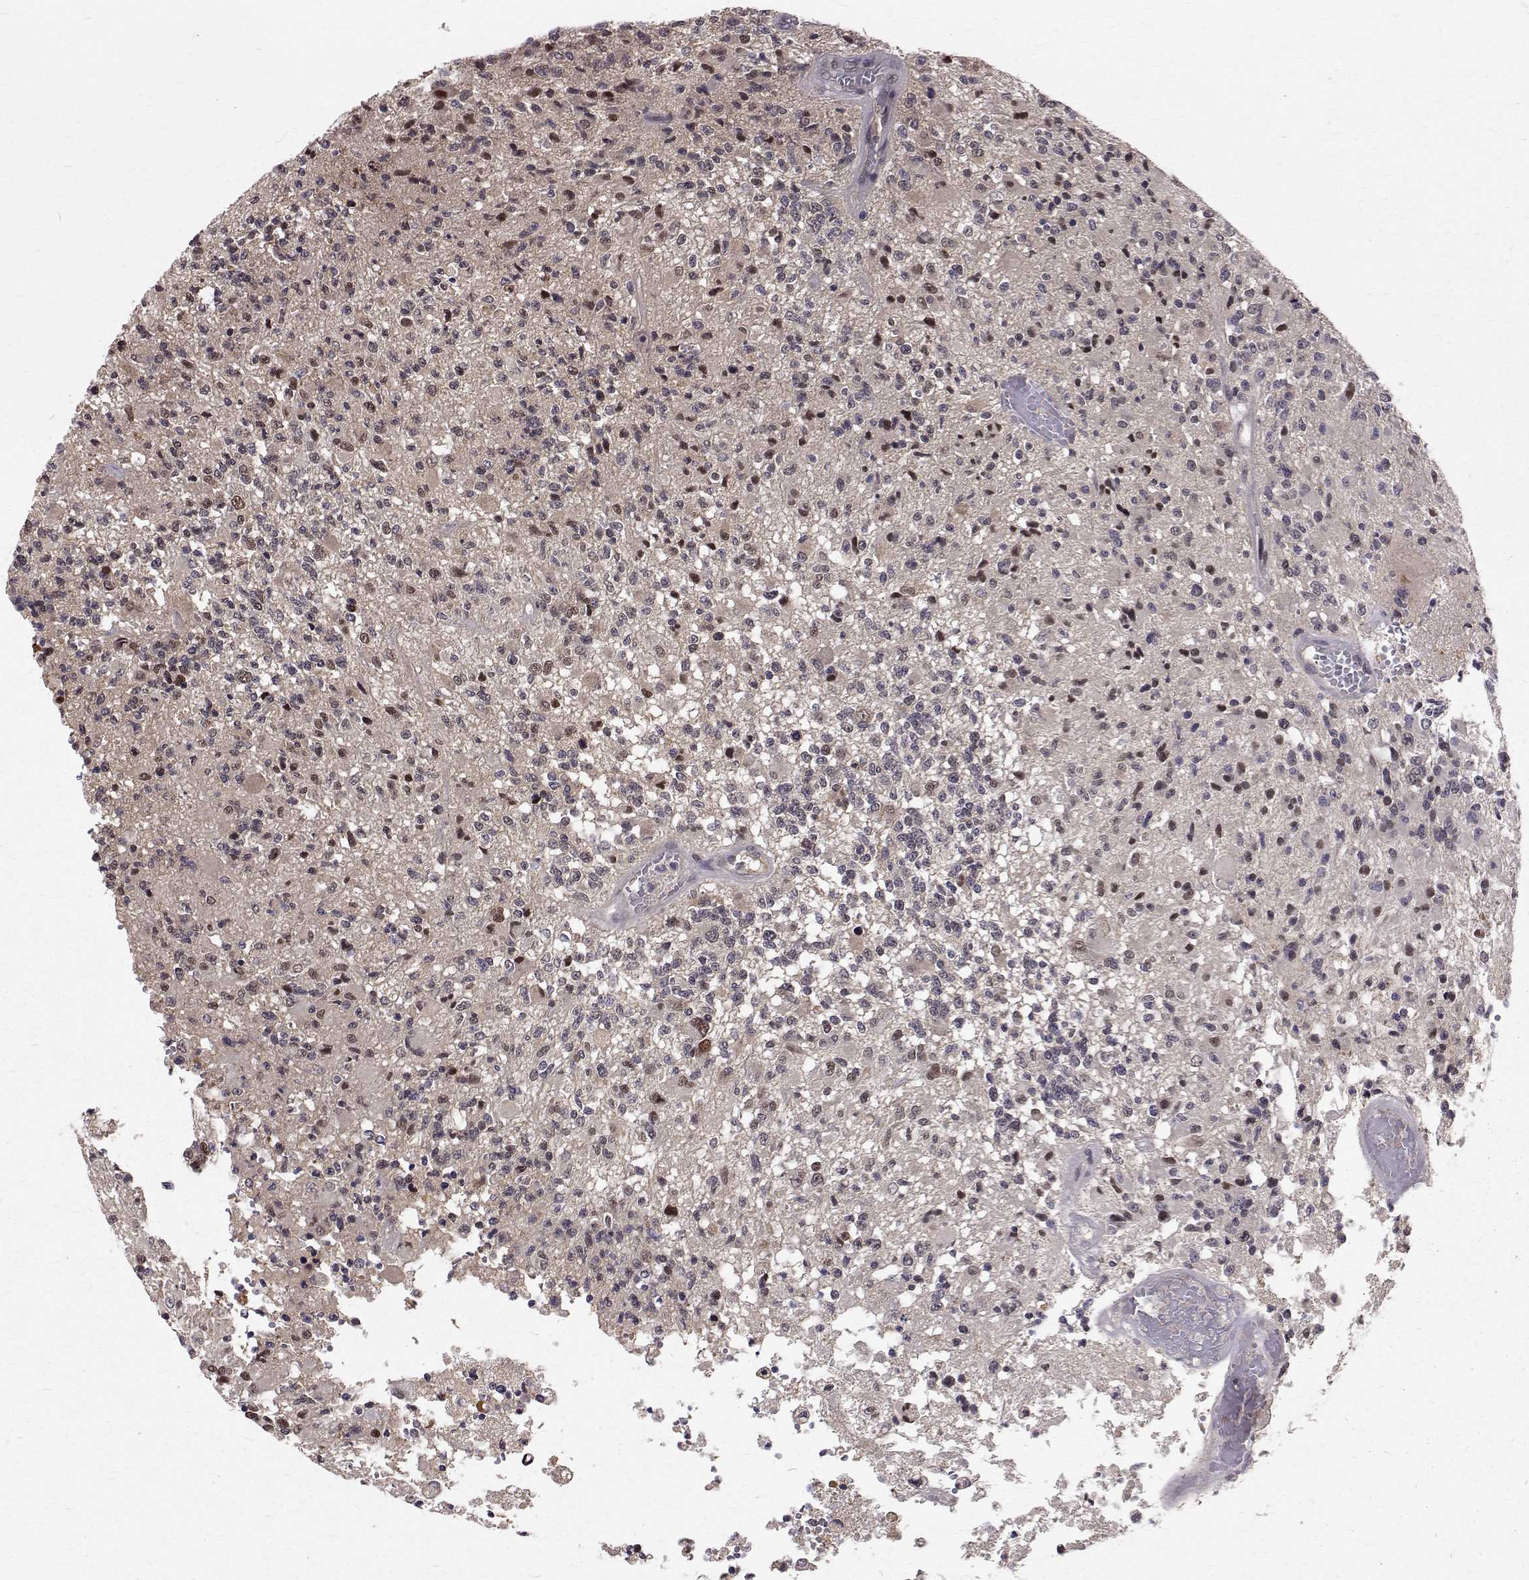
{"staining": {"intensity": "weak", "quantity": "<25%", "location": "nuclear"}, "tissue": "glioma", "cell_type": "Tumor cells", "image_type": "cancer", "snomed": [{"axis": "morphology", "description": "Glioma, malignant, High grade"}, {"axis": "topography", "description": "Brain"}], "caption": "IHC image of neoplastic tissue: human glioma stained with DAB (3,3'-diaminobenzidine) shows no significant protein expression in tumor cells.", "gene": "NIF3L1", "patient": {"sex": "female", "age": 63}}